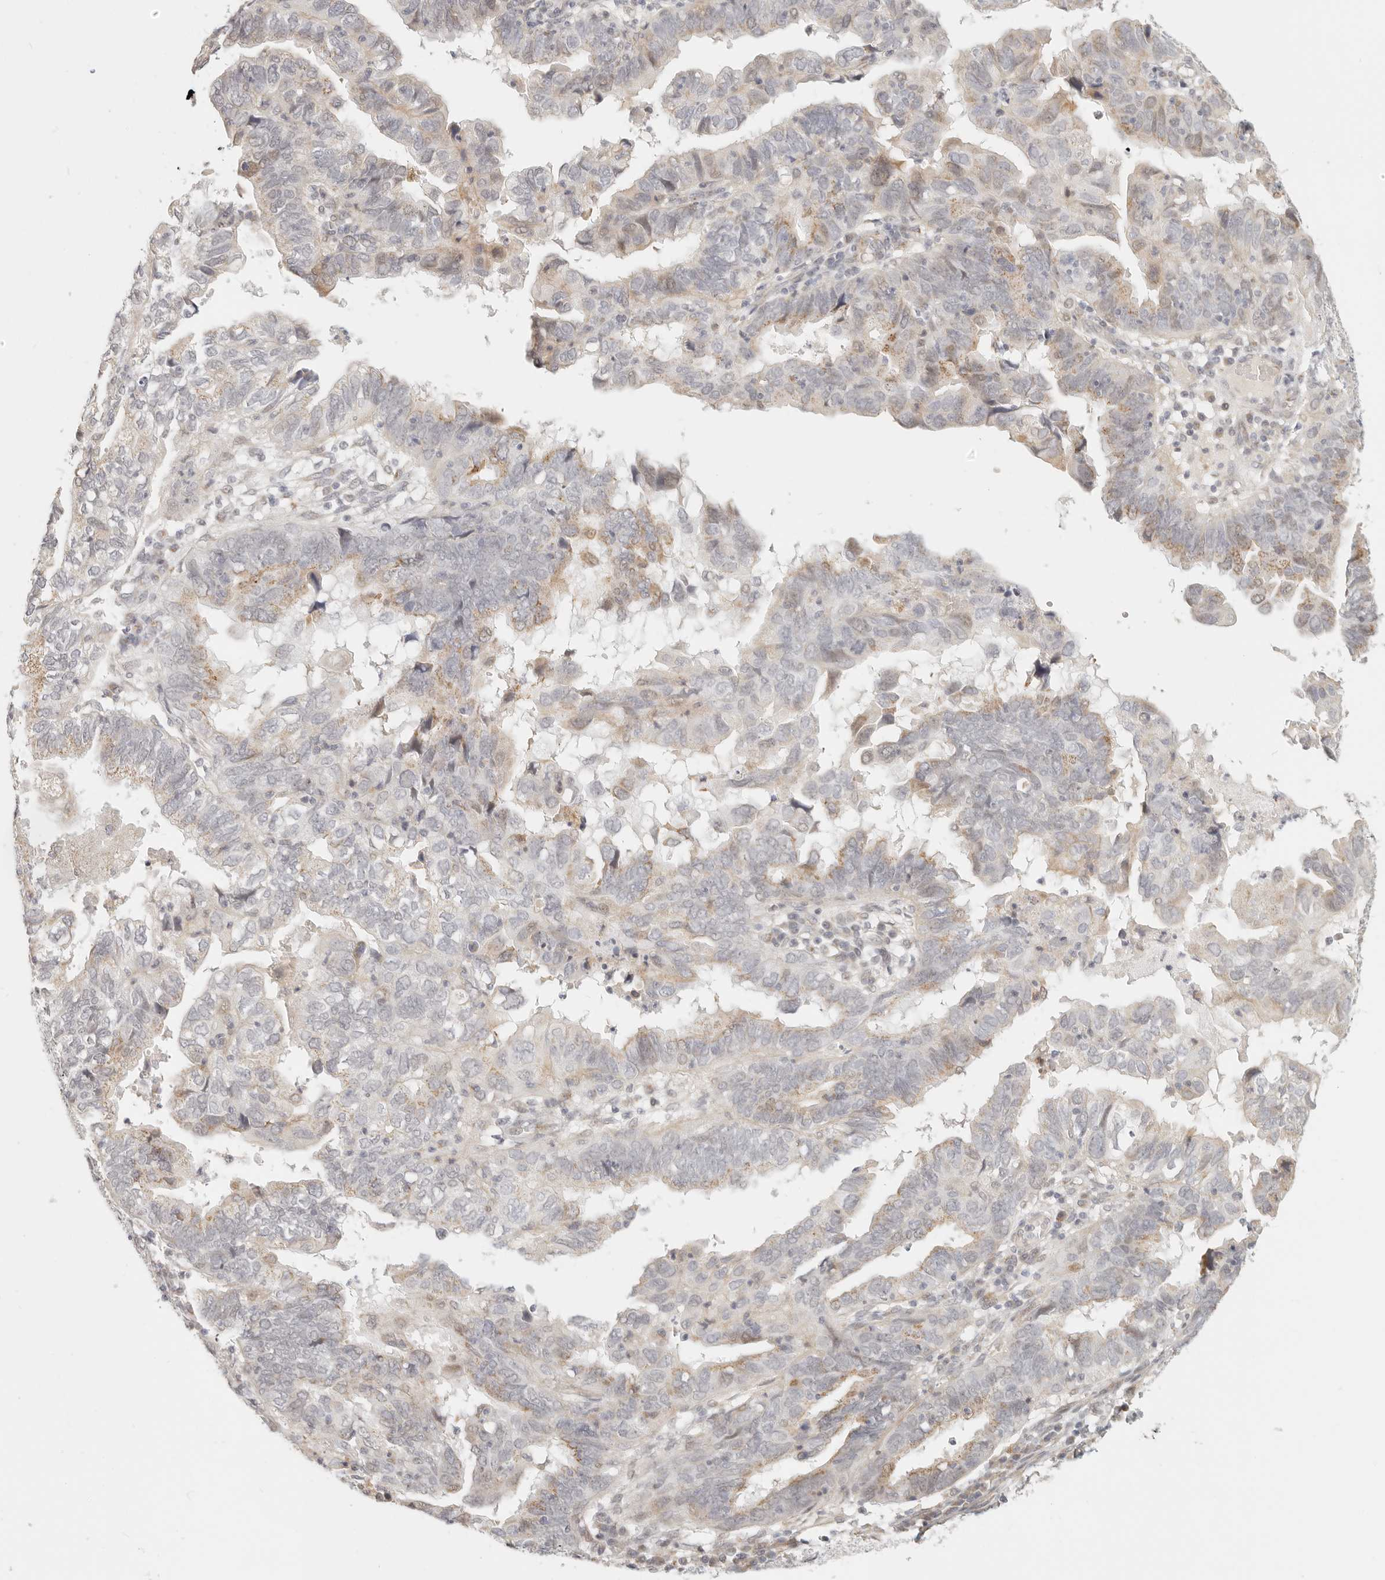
{"staining": {"intensity": "moderate", "quantity": "25%-75%", "location": "cytoplasmic/membranous"}, "tissue": "endometrial cancer", "cell_type": "Tumor cells", "image_type": "cancer", "snomed": [{"axis": "morphology", "description": "Adenocarcinoma, NOS"}, {"axis": "topography", "description": "Uterus"}], "caption": "A brown stain highlights moderate cytoplasmic/membranous positivity of a protein in human endometrial adenocarcinoma tumor cells.", "gene": "FAM20B", "patient": {"sex": "female", "age": 77}}